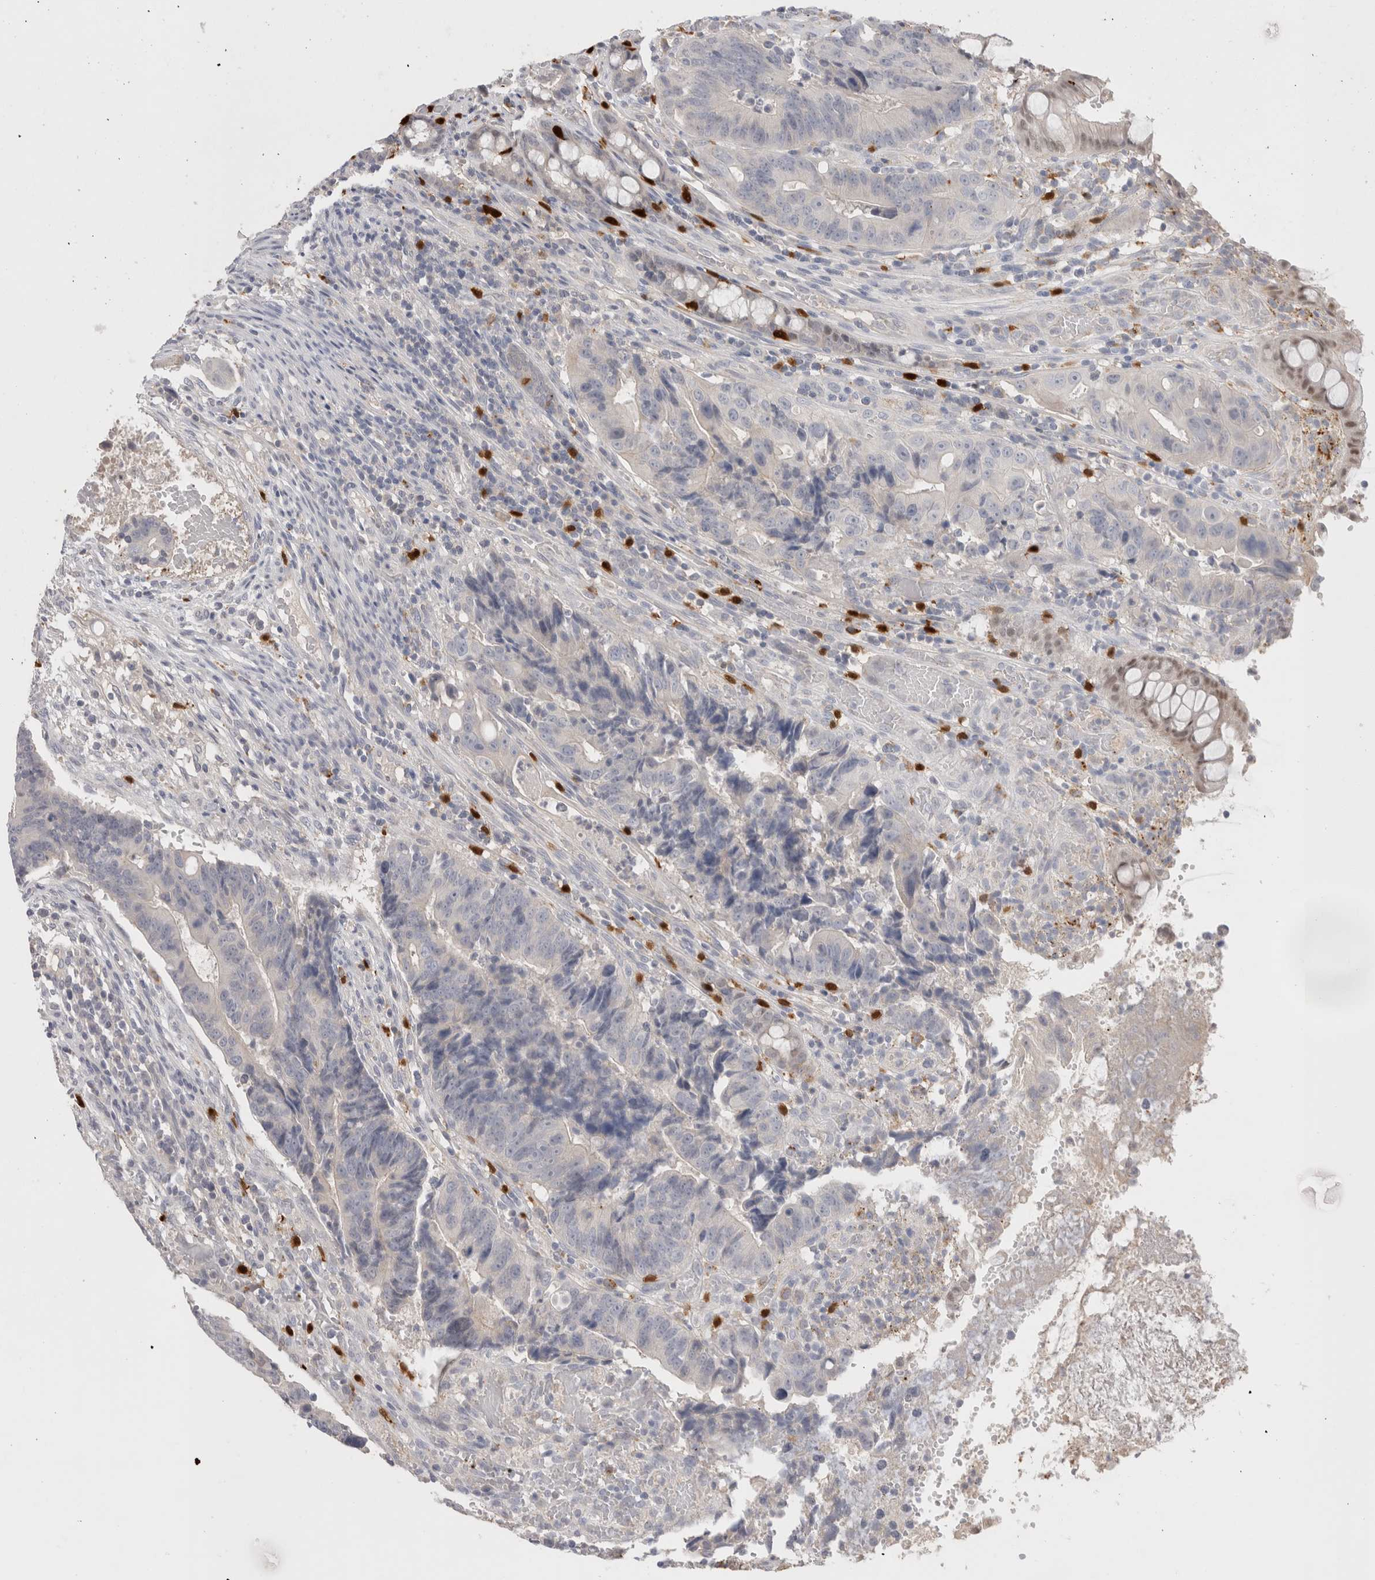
{"staining": {"intensity": "negative", "quantity": "none", "location": "none"}, "tissue": "colorectal cancer", "cell_type": "Tumor cells", "image_type": "cancer", "snomed": [{"axis": "morphology", "description": "Adenocarcinoma, NOS"}, {"axis": "topography", "description": "Colon"}], "caption": "There is no significant positivity in tumor cells of adenocarcinoma (colorectal). (Stains: DAB IHC with hematoxylin counter stain, Microscopy: brightfield microscopy at high magnification).", "gene": "HPGDS", "patient": {"sex": "female", "age": 57}}